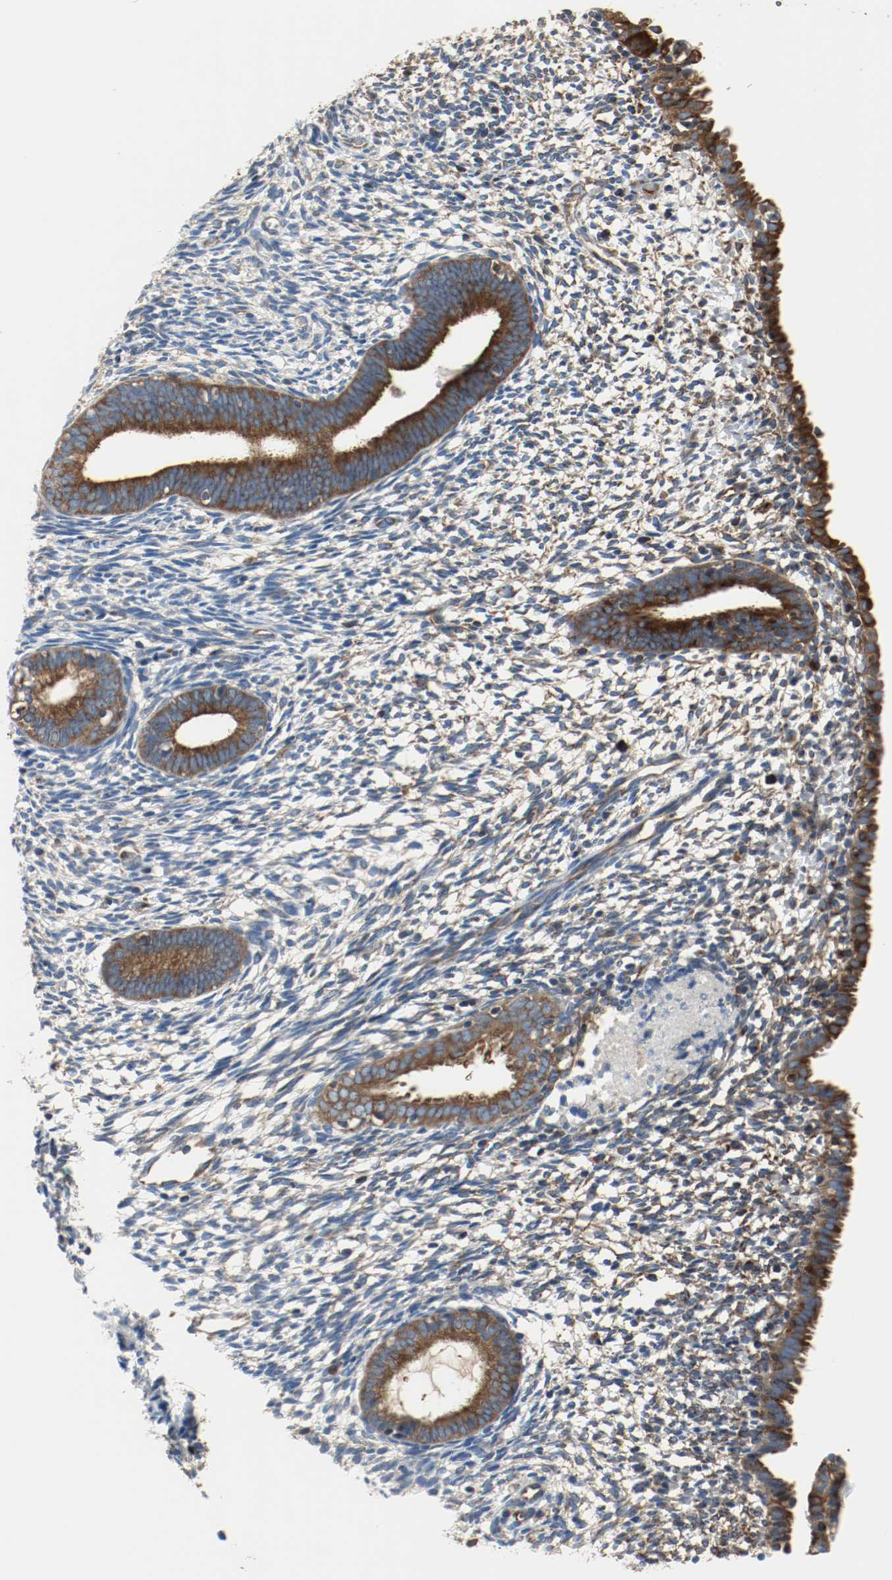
{"staining": {"intensity": "moderate", "quantity": "25%-75%", "location": "cytoplasmic/membranous"}, "tissue": "endometrium", "cell_type": "Cells in endometrial stroma", "image_type": "normal", "snomed": [{"axis": "morphology", "description": "Normal tissue, NOS"}, {"axis": "morphology", "description": "Atrophy, NOS"}, {"axis": "topography", "description": "Uterus"}, {"axis": "topography", "description": "Endometrium"}], "caption": "Immunohistochemical staining of unremarkable endometrium reveals 25%-75% levels of moderate cytoplasmic/membranous protein expression in about 25%-75% of cells in endometrial stroma. The protein is shown in brown color, while the nuclei are stained blue.", "gene": "TUBA3D", "patient": {"sex": "female", "age": 68}}